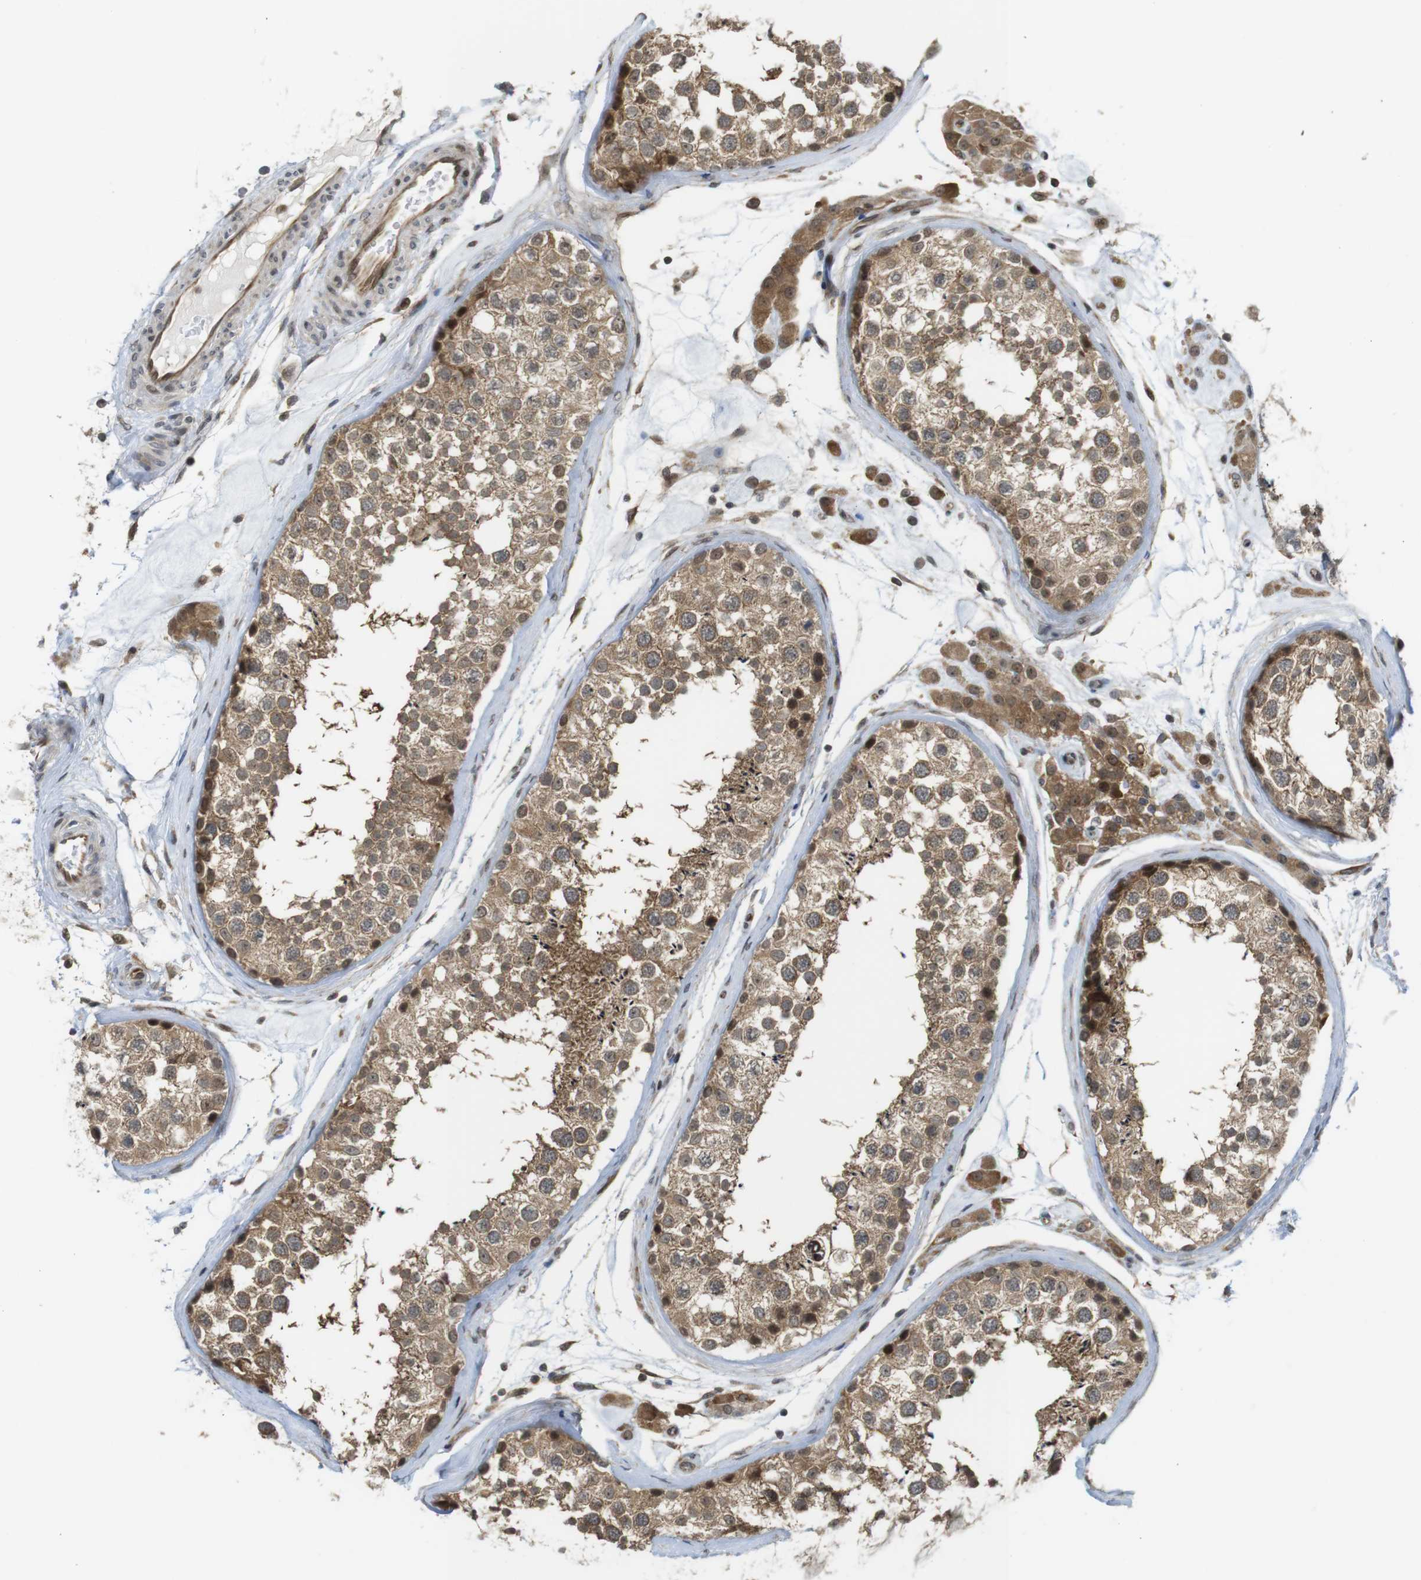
{"staining": {"intensity": "moderate", "quantity": ">75%", "location": "cytoplasmic/membranous"}, "tissue": "testis", "cell_type": "Cells in seminiferous ducts", "image_type": "normal", "snomed": [{"axis": "morphology", "description": "Normal tissue, NOS"}, {"axis": "topography", "description": "Testis"}], "caption": "Benign testis shows moderate cytoplasmic/membranous staining in about >75% of cells in seminiferous ducts, visualized by immunohistochemistry. Nuclei are stained in blue.", "gene": "CC2D1A", "patient": {"sex": "male", "age": 46}}